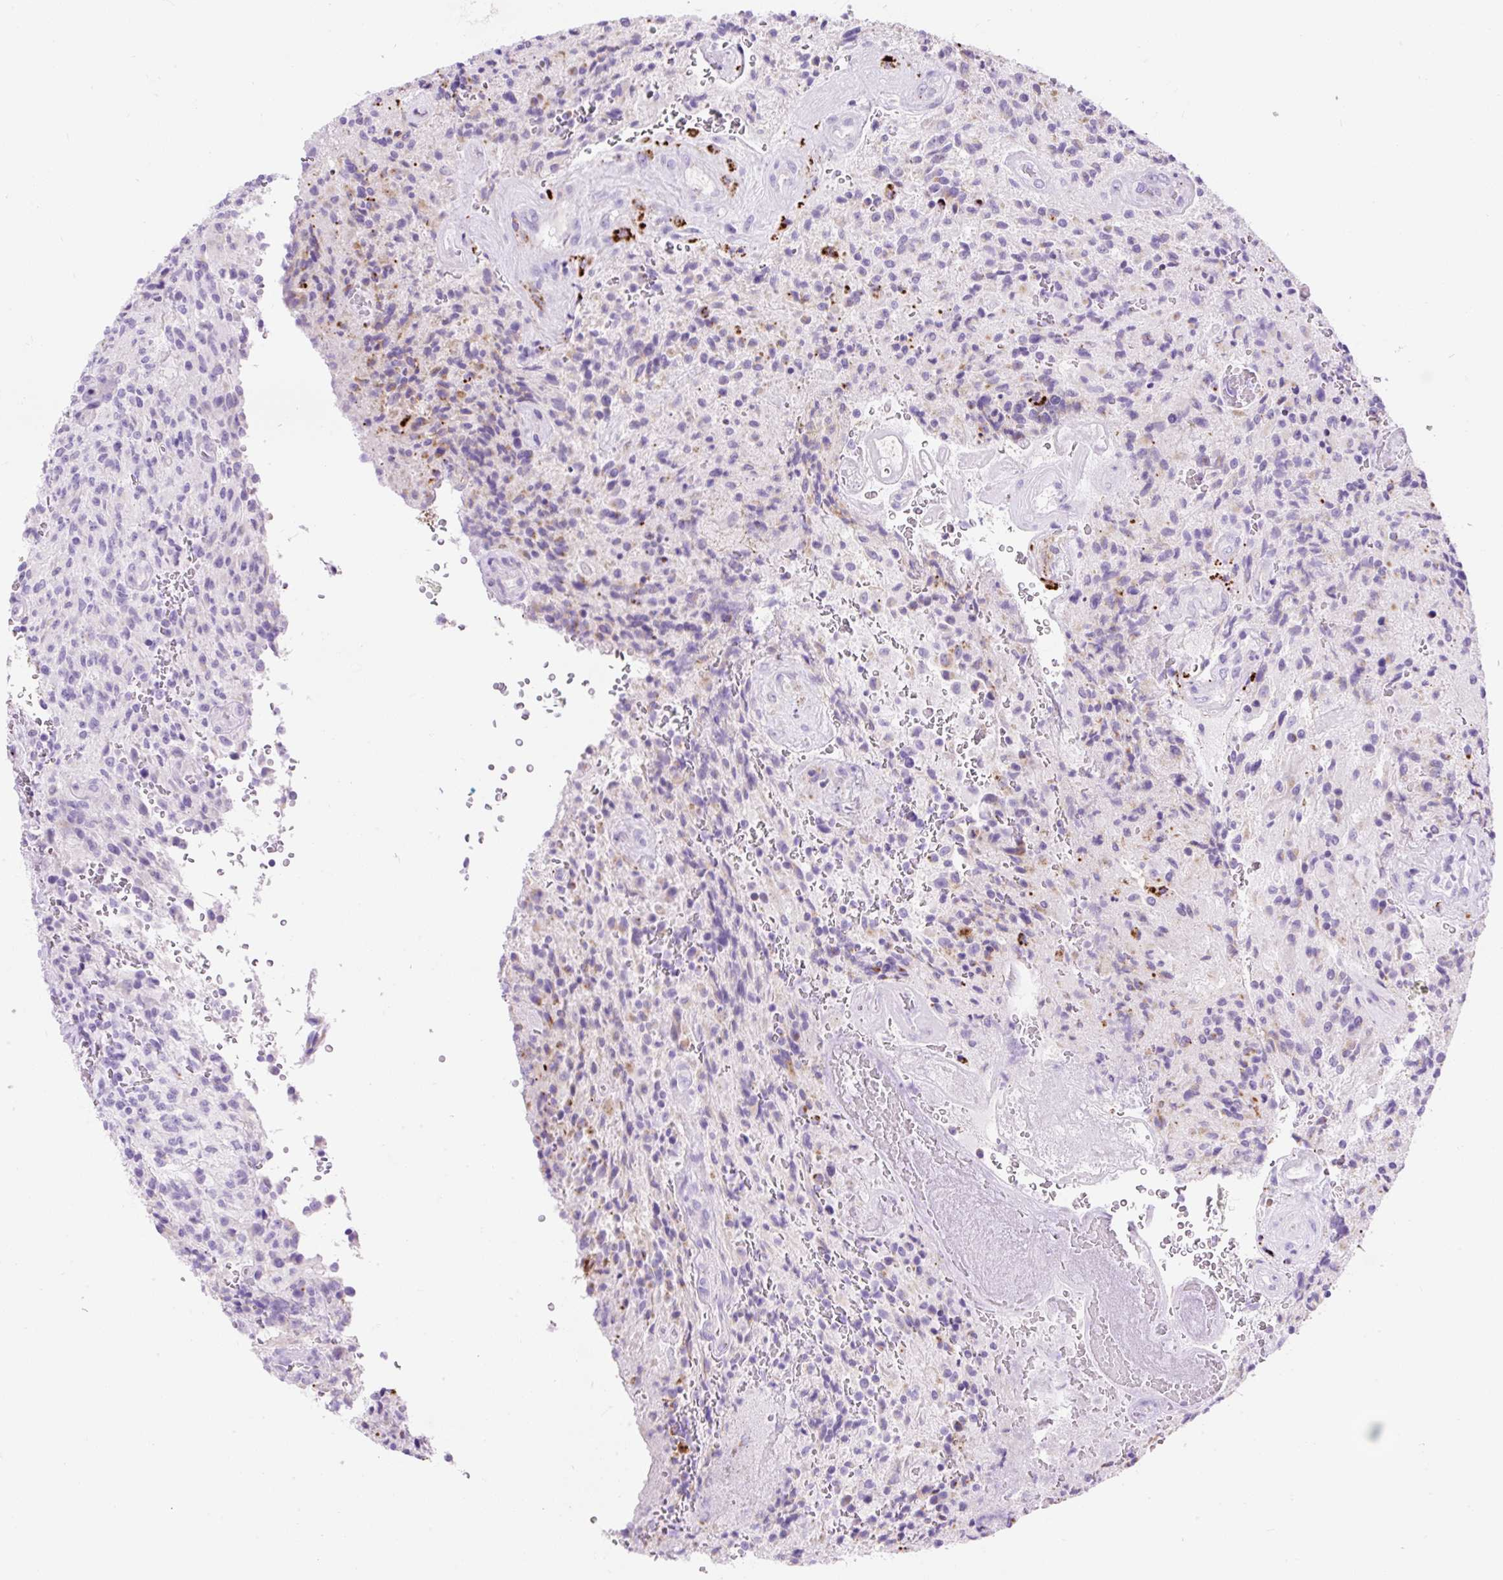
{"staining": {"intensity": "weak", "quantity": "<25%", "location": "cytoplasmic/membranous"}, "tissue": "glioma", "cell_type": "Tumor cells", "image_type": "cancer", "snomed": [{"axis": "morphology", "description": "Normal tissue, NOS"}, {"axis": "morphology", "description": "Glioma, malignant, High grade"}, {"axis": "topography", "description": "Cerebral cortex"}], "caption": "Protein analysis of malignant glioma (high-grade) shows no significant positivity in tumor cells.", "gene": "HEXB", "patient": {"sex": "male", "age": 56}}